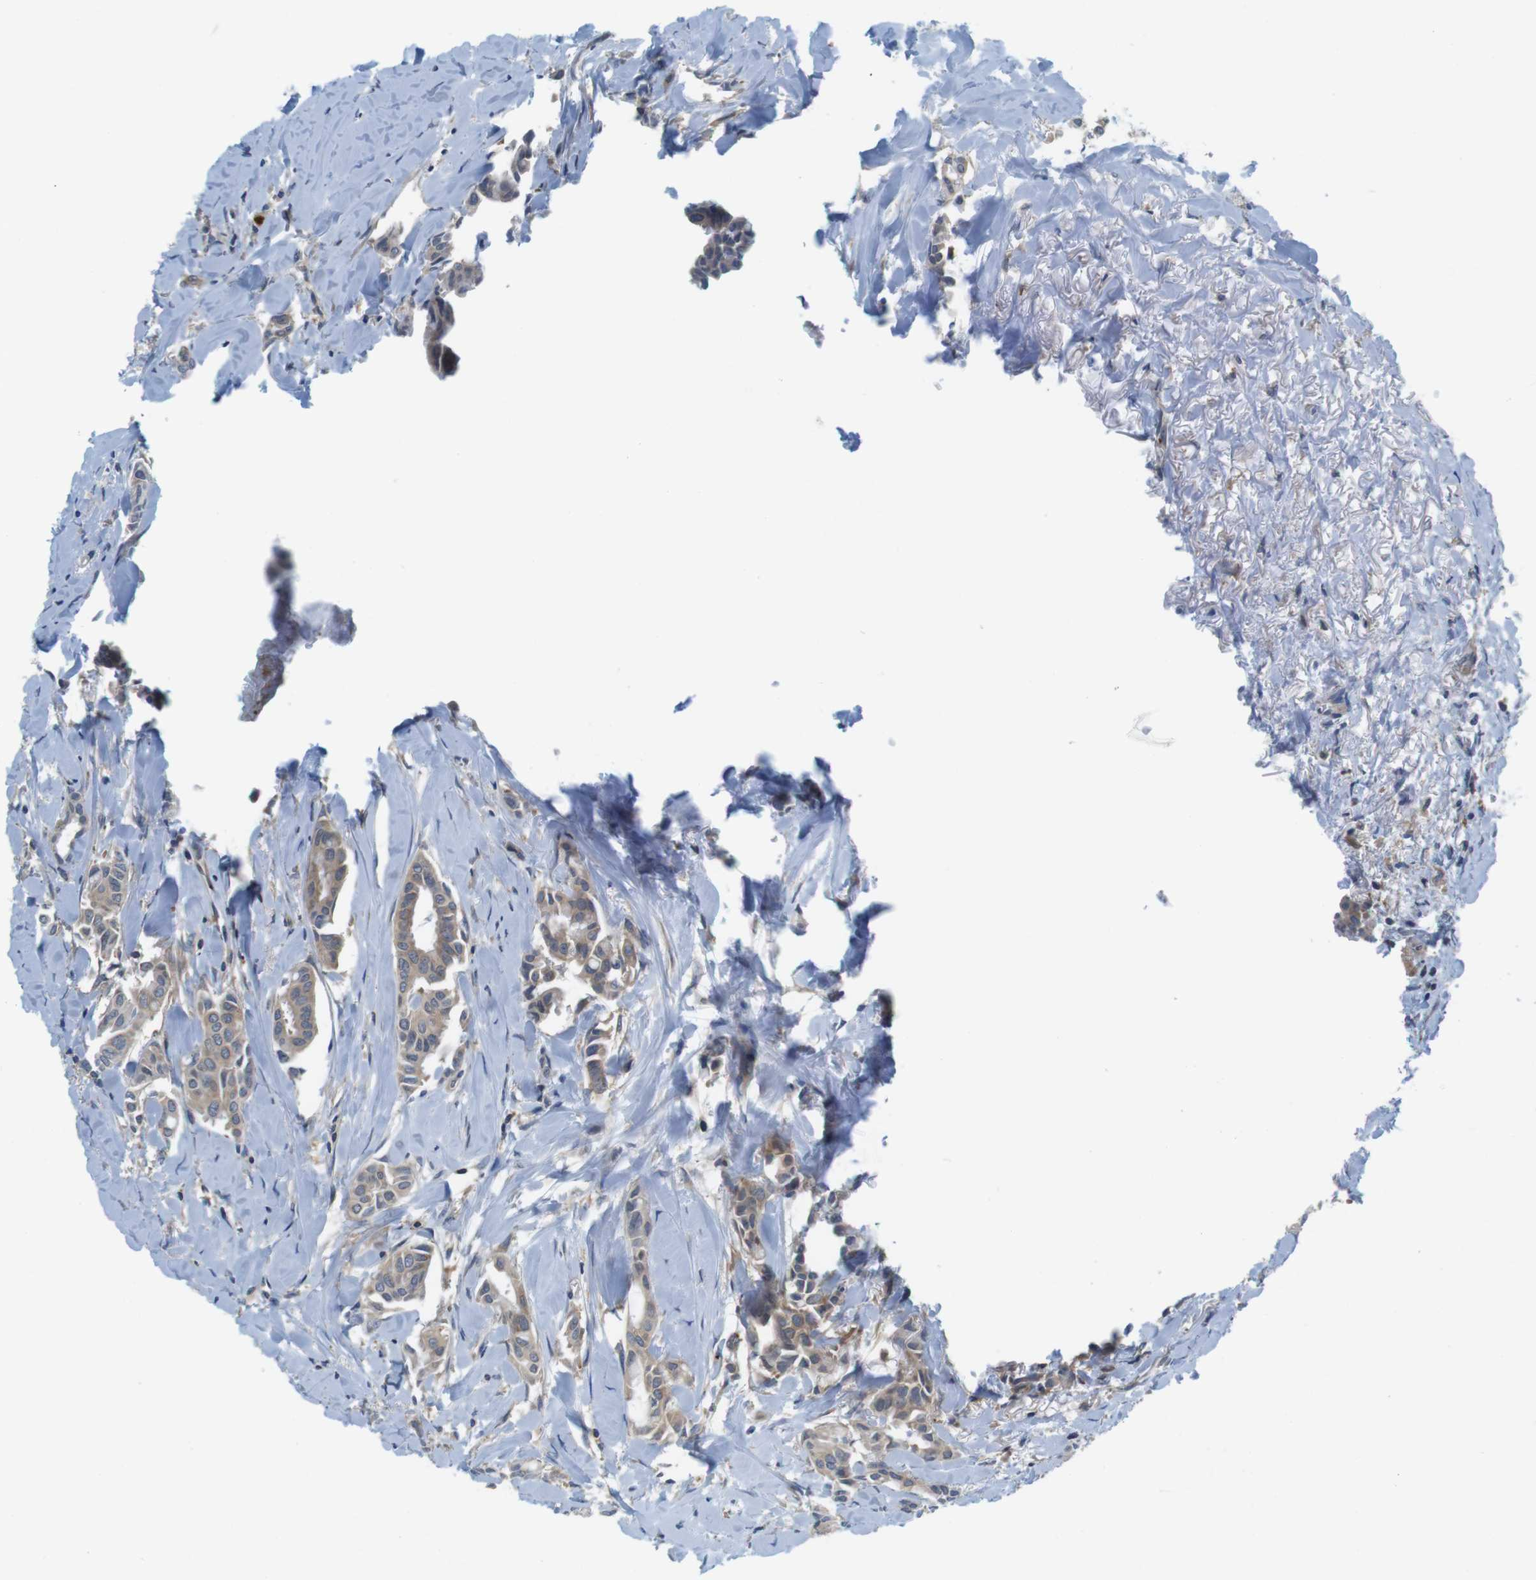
{"staining": {"intensity": "weak", "quantity": ">75%", "location": "cytoplasmic/membranous"}, "tissue": "head and neck cancer", "cell_type": "Tumor cells", "image_type": "cancer", "snomed": [{"axis": "morphology", "description": "Adenocarcinoma, NOS"}, {"axis": "topography", "description": "Salivary gland"}, {"axis": "topography", "description": "Head-Neck"}], "caption": "Brown immunohistochemical staining in human head and neck adenocarcinoma reveals weak cytoplasmic/membranous expression in approximately >75% of tumor cells. The protein is shown in brown color, while the nuclei are stained blue.", "gene": "HERPUD2", "patient": {"sex": "female", "age": 59}}